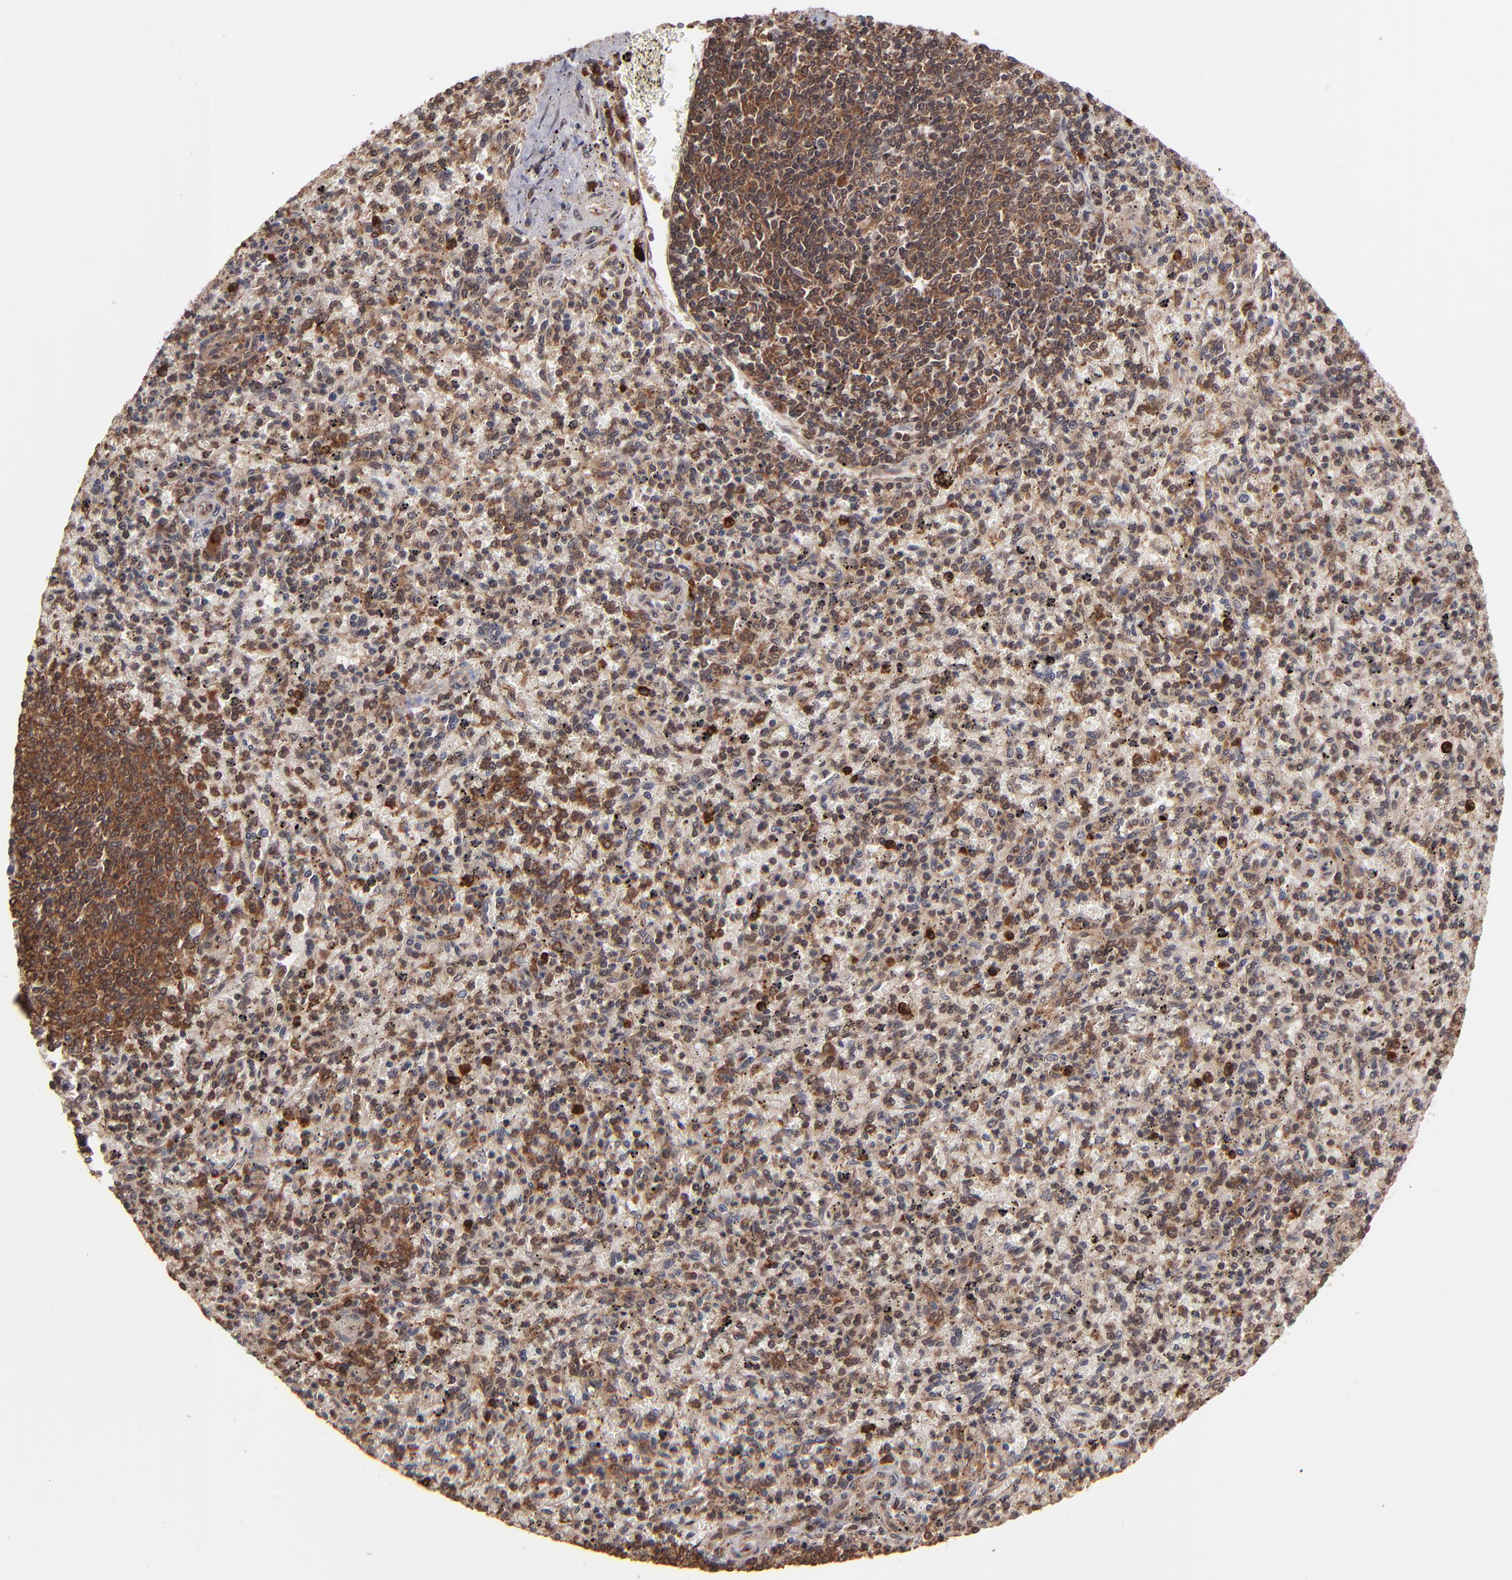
{"staining": {"intensity": "moderate", "quantity": ">75%", "location": "cytoplasmic/membranous"}, "tissue": "spleen", "cell_type": "Cells in red pulp", "image_type": "normal", "snomed": [{"axis": "morphology", "description": "Normal tissue, NOS"}, {"axis": "topography", "description": "Spleen"}], "caption": "DAB (3,3'-diaminobenzidine) immunohistochemical staining of unremarkable spleen exhibits moderate cytoplasmic/membranous protein expression in approximately >75% of cells in red pulp.", "gene": "NFE2L2", "patient": {"sex": "male", "age": 72}}